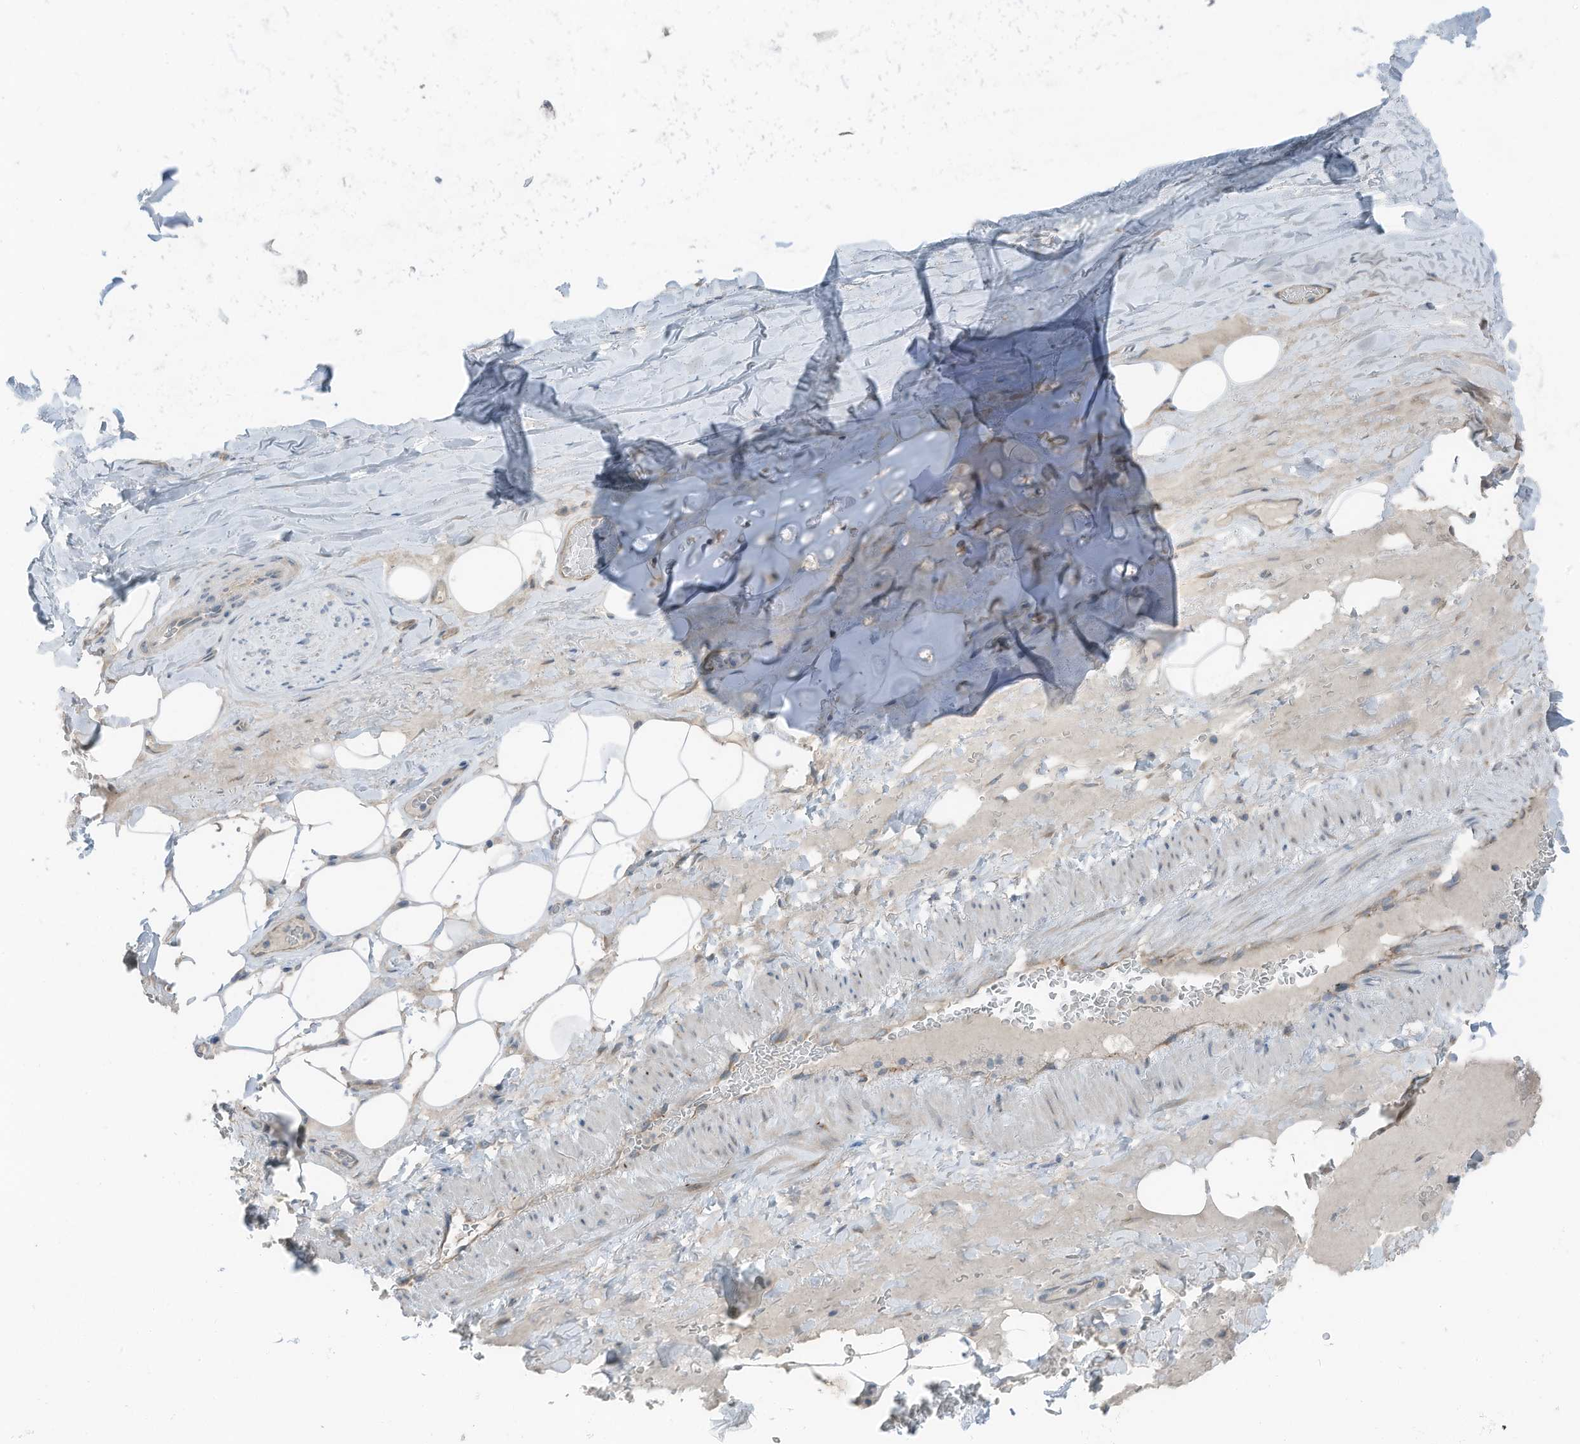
{"staining": {"intensity": "negative", "quantity": "none", "location": "none"}, "tissue": "adipose tissue", "cell_type": "Adipocytes", "image_type": "normal", "snomed": [{"axis": "morphology", "description": "Normal tissue, NOS"}, {"axis": "topography", "description": "Cartilage tissue"}], "caption": "High magnification brightfield microscopy of normal adipose tissue stained with DAB (3,3'-diaminobenzidine) (brown) and counterstained with hematoxylin (blue): adipocytes show no significant staining. (Stains: DAB immunohistochemistry (IHC) with hematoxylin counter stain, Microscopy: brightfield microscopy at high magnification).", "gene": "ARHGEF33", "patient": {"sex": "female", "age": 63}}